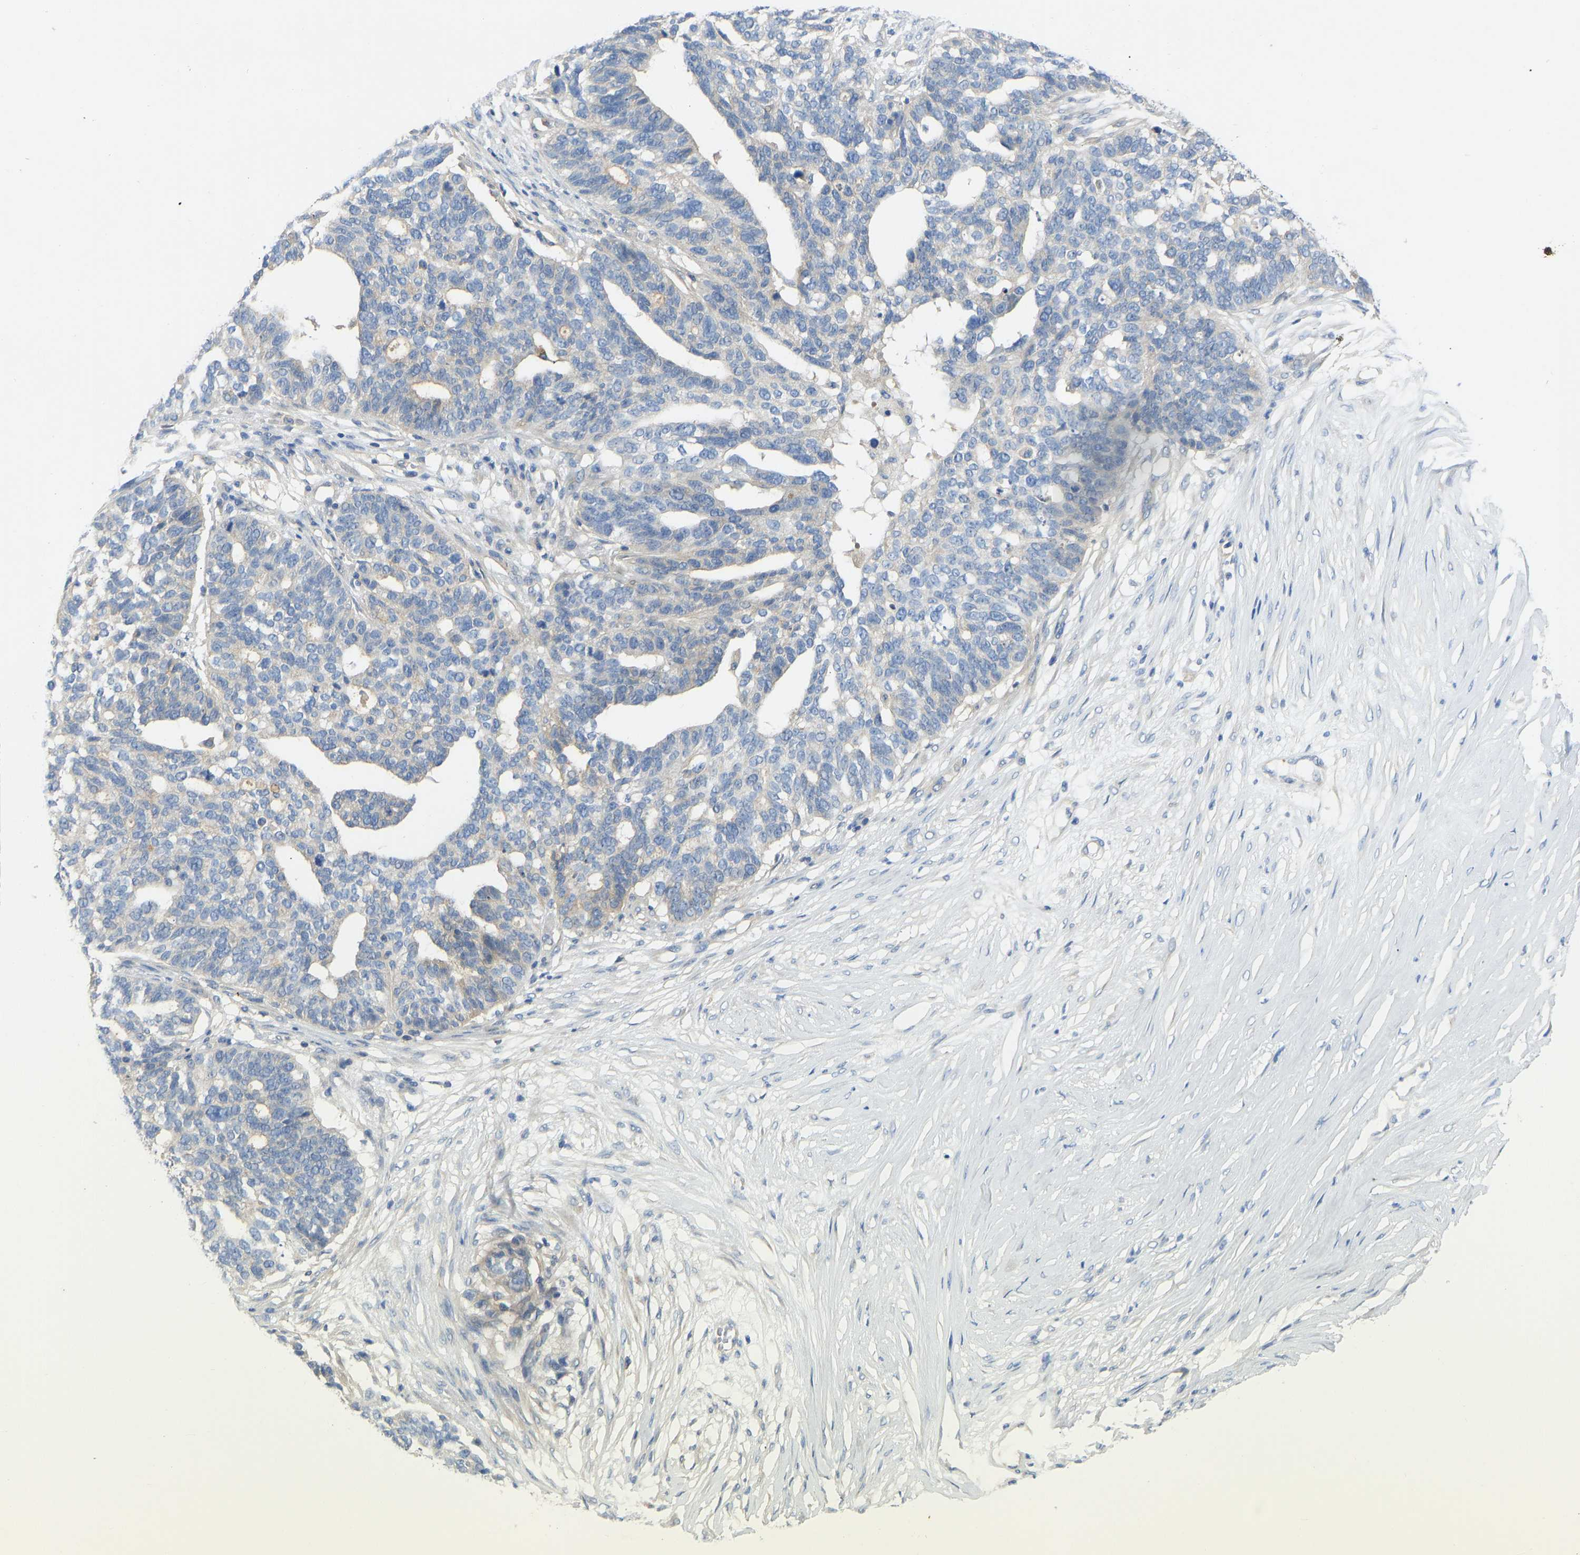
{"staining": {"intensity": "negative", "quantity": "none", "location": "none"}, "tissue": "ovarian cancer", "cell_type": "Tumor cells", "image_type": "cancer", "snomed": [{"axis": "morphology", "description": "Cystadenocarcinoma, serous, NOS"}, {"axis": "topography", "description": "Ovary"}], "caption": "High magnification brightfield microscopy of ovarian cancer stained with DAB (brown) and counterstained with hematoxylin (blue): tumor cells show no significant staining. (Stains: DAB (3,3'-diaminobenzidine) immunohistochemistry (IHC) with hematoxylin counter stain, Microscopy: brightfield microscopy at high magnification).", "gene": "PPP3CA", "patient": {"sex": "female", "age": 59}}